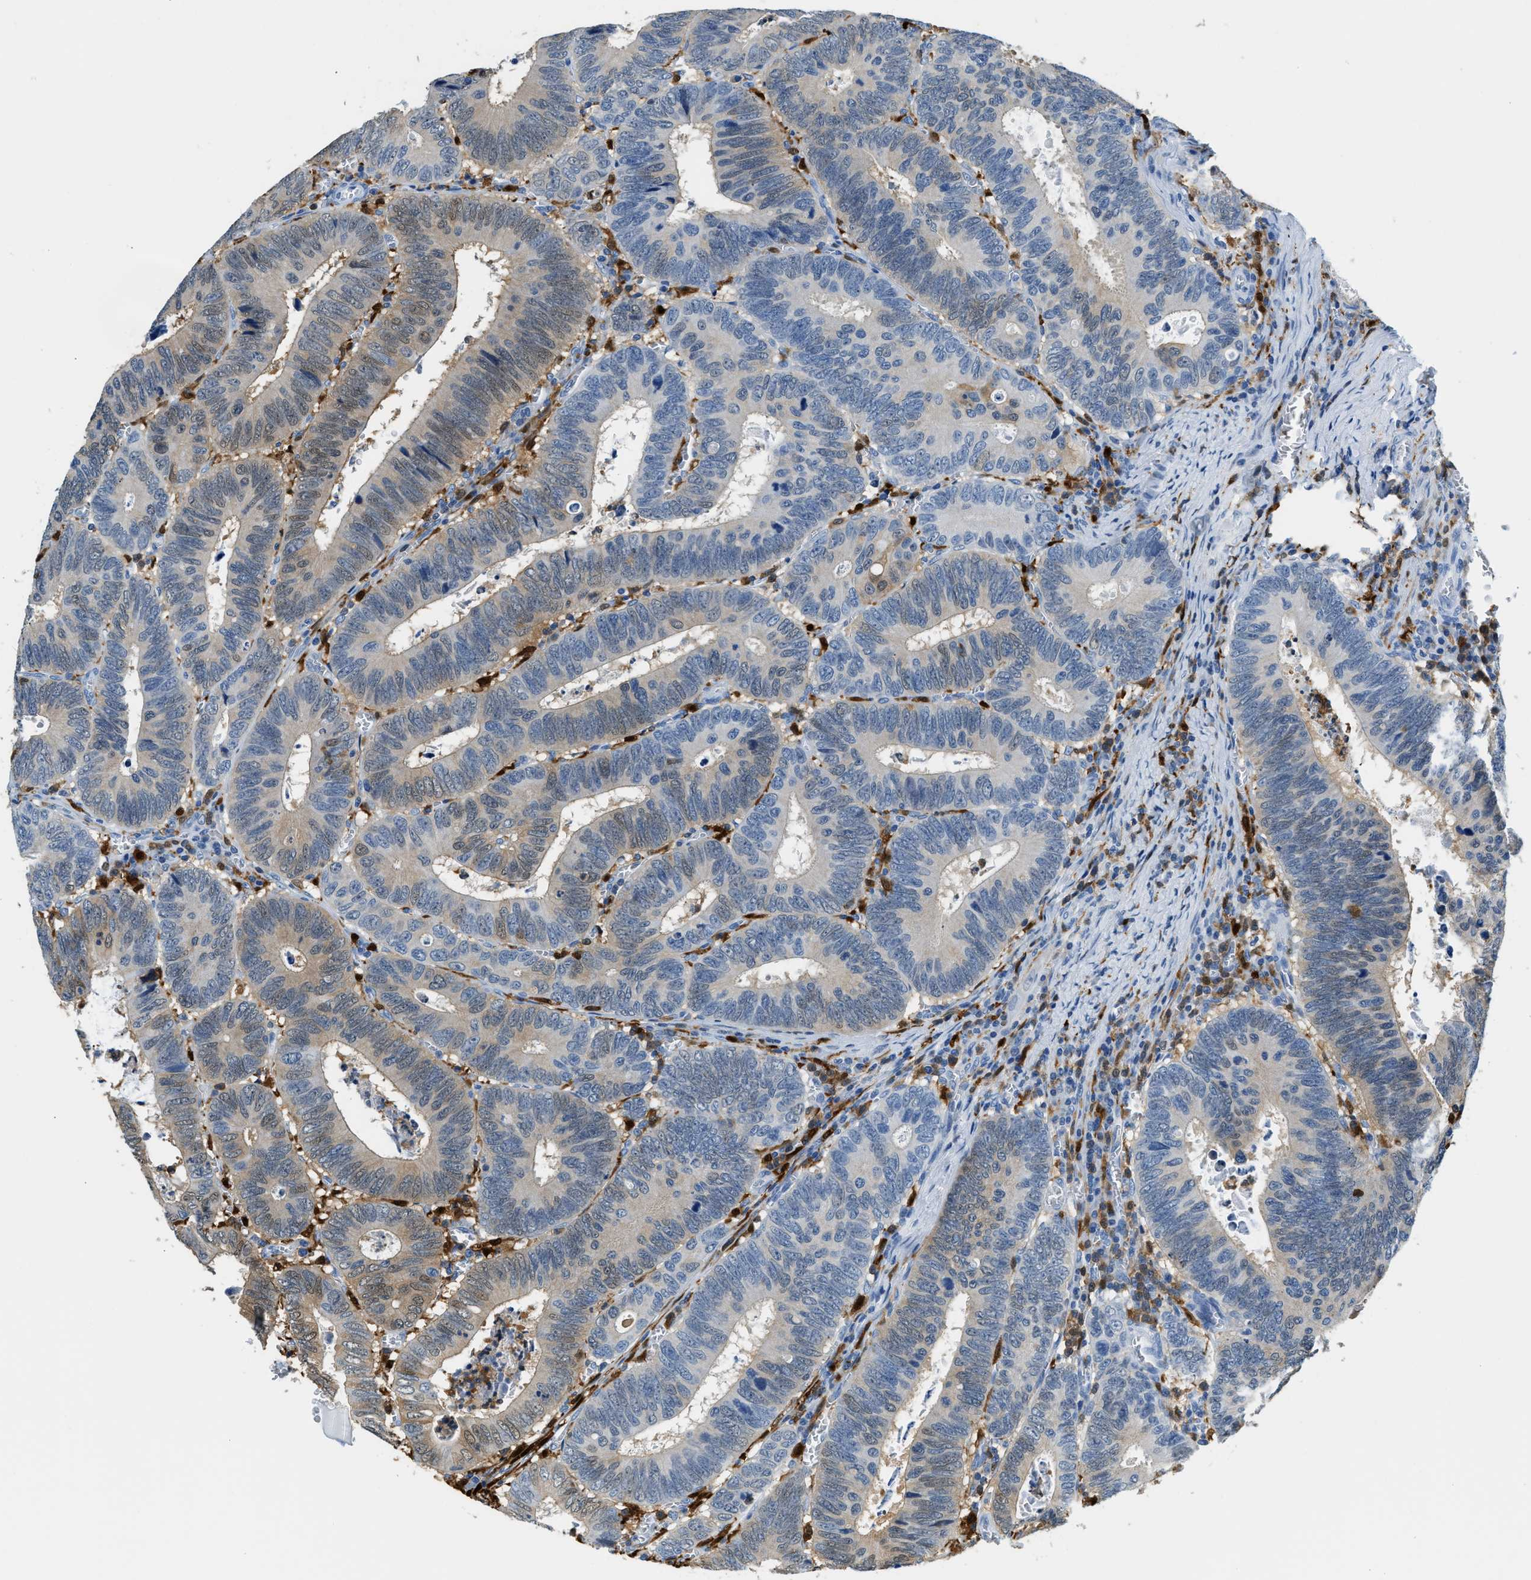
{"staining": {"intensity": "weak", "quantity": "25%-75%", "location": "cytoplasmic/membranous"}, "tissue": "colorectal cancer", "cell_type": "Tumor cells", "image_type": "cancer", "snomed": [{"axis": "morphology", "description": "Inflammation, NOS"}, {"axis": "morphology", "description": "Adenocarcinoma, NOS"}, {"axis": "topography", "description": "Colon"}], "caption": "Adenocarcinoma (colorectal) tissue reveals weak cytoplasmic/membranous staining in about 25%-75% of tumor cells, visualized by immunohistochemistry. The protein is shown in brown color, while the nuclei are stained blue.", "gene": "CAPG", "patient": {"sex": "male", "age": 72}}